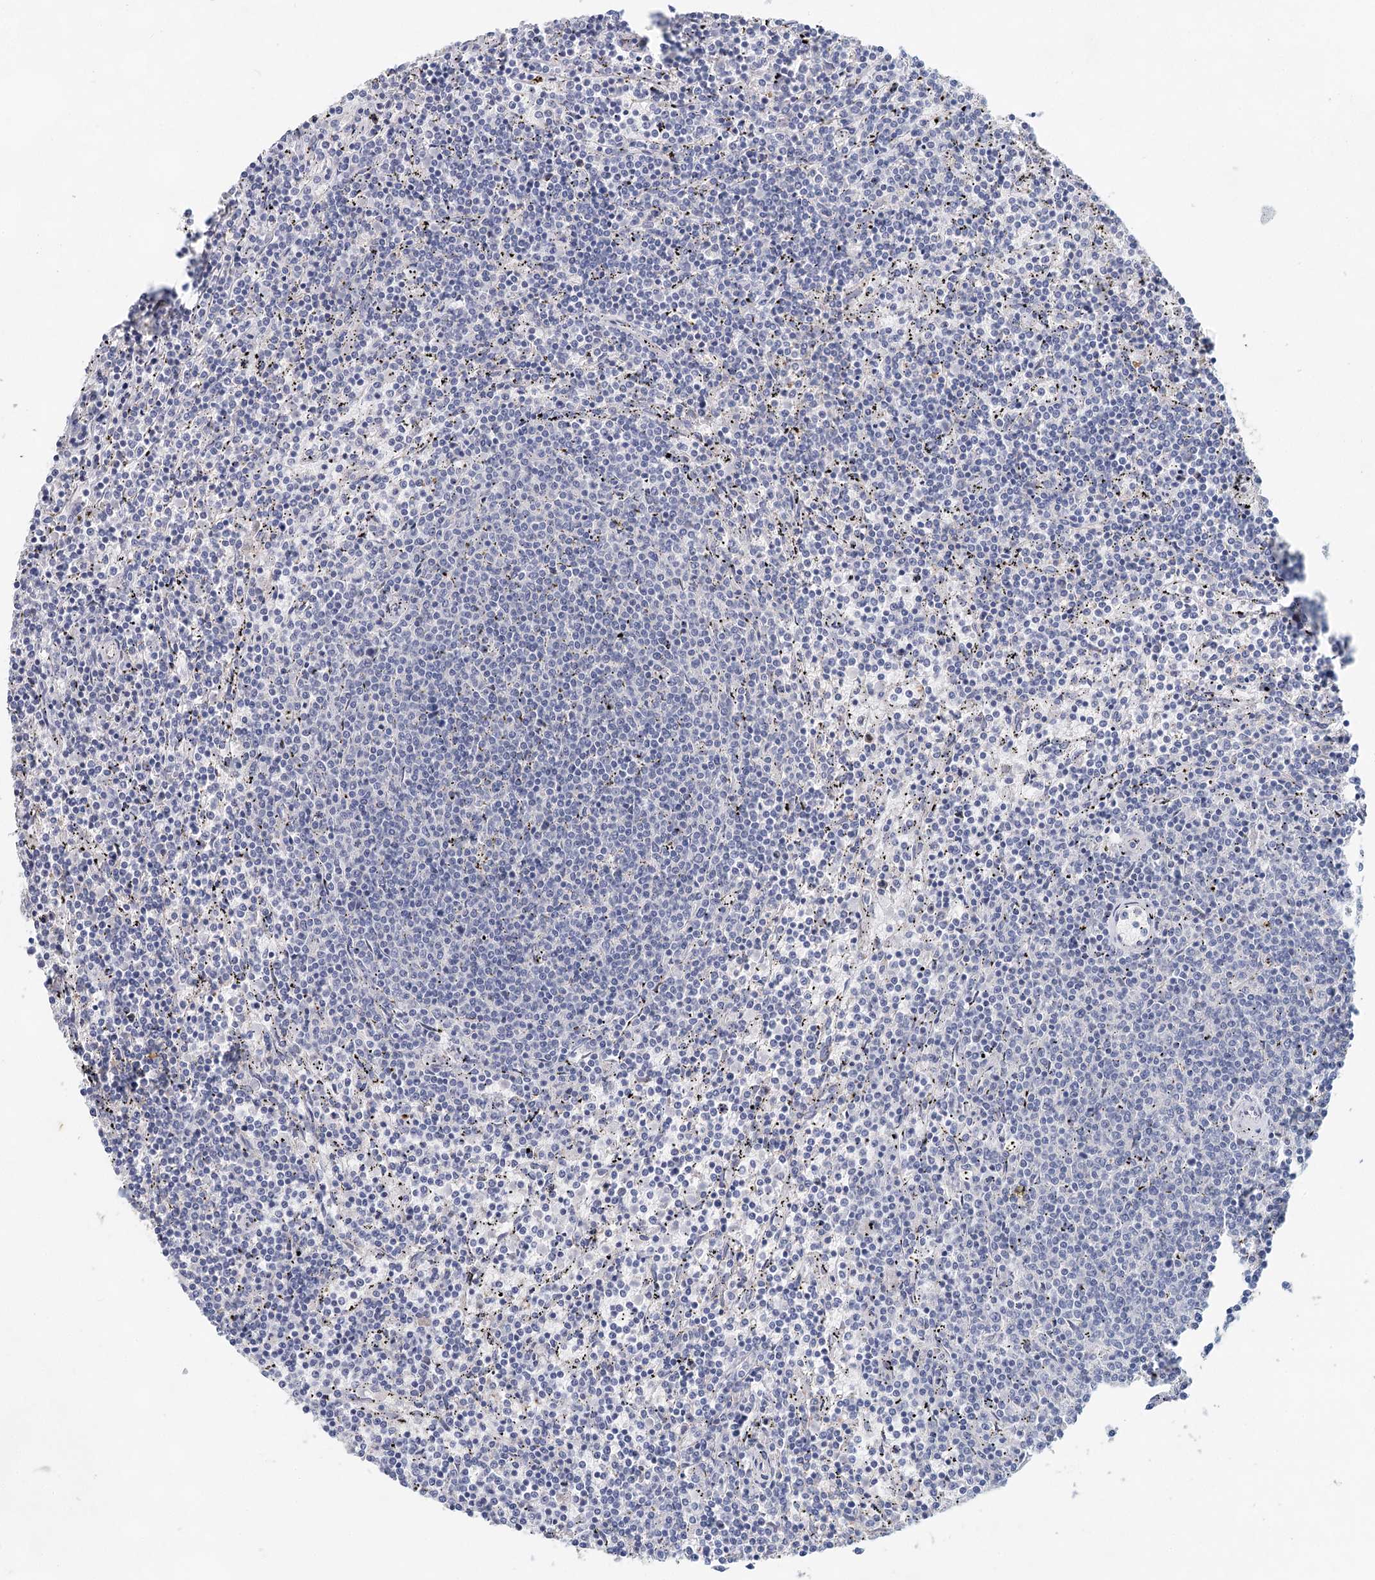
{"staining": {"intensity": "negative", "quantity": "none", "location": "none"}, "tissue": "lymphoma", "cell_type": "Tumor cells", "image_type": "cancer", "snomed": [{"axis": "morphology", "description": "Malignant lymphoma, non-Hodgkin's type, Low grade"}, {"axis": "topography", "description": "Spleen"}], "caption": "This is an IHC photomicrograph of human malignant lymphoma, non-Hodgkin's type (low-grade). There is no positivity in tumor cells.", "gene": "SLC19A3", "patient": {"sex": "female", "age": 50}}